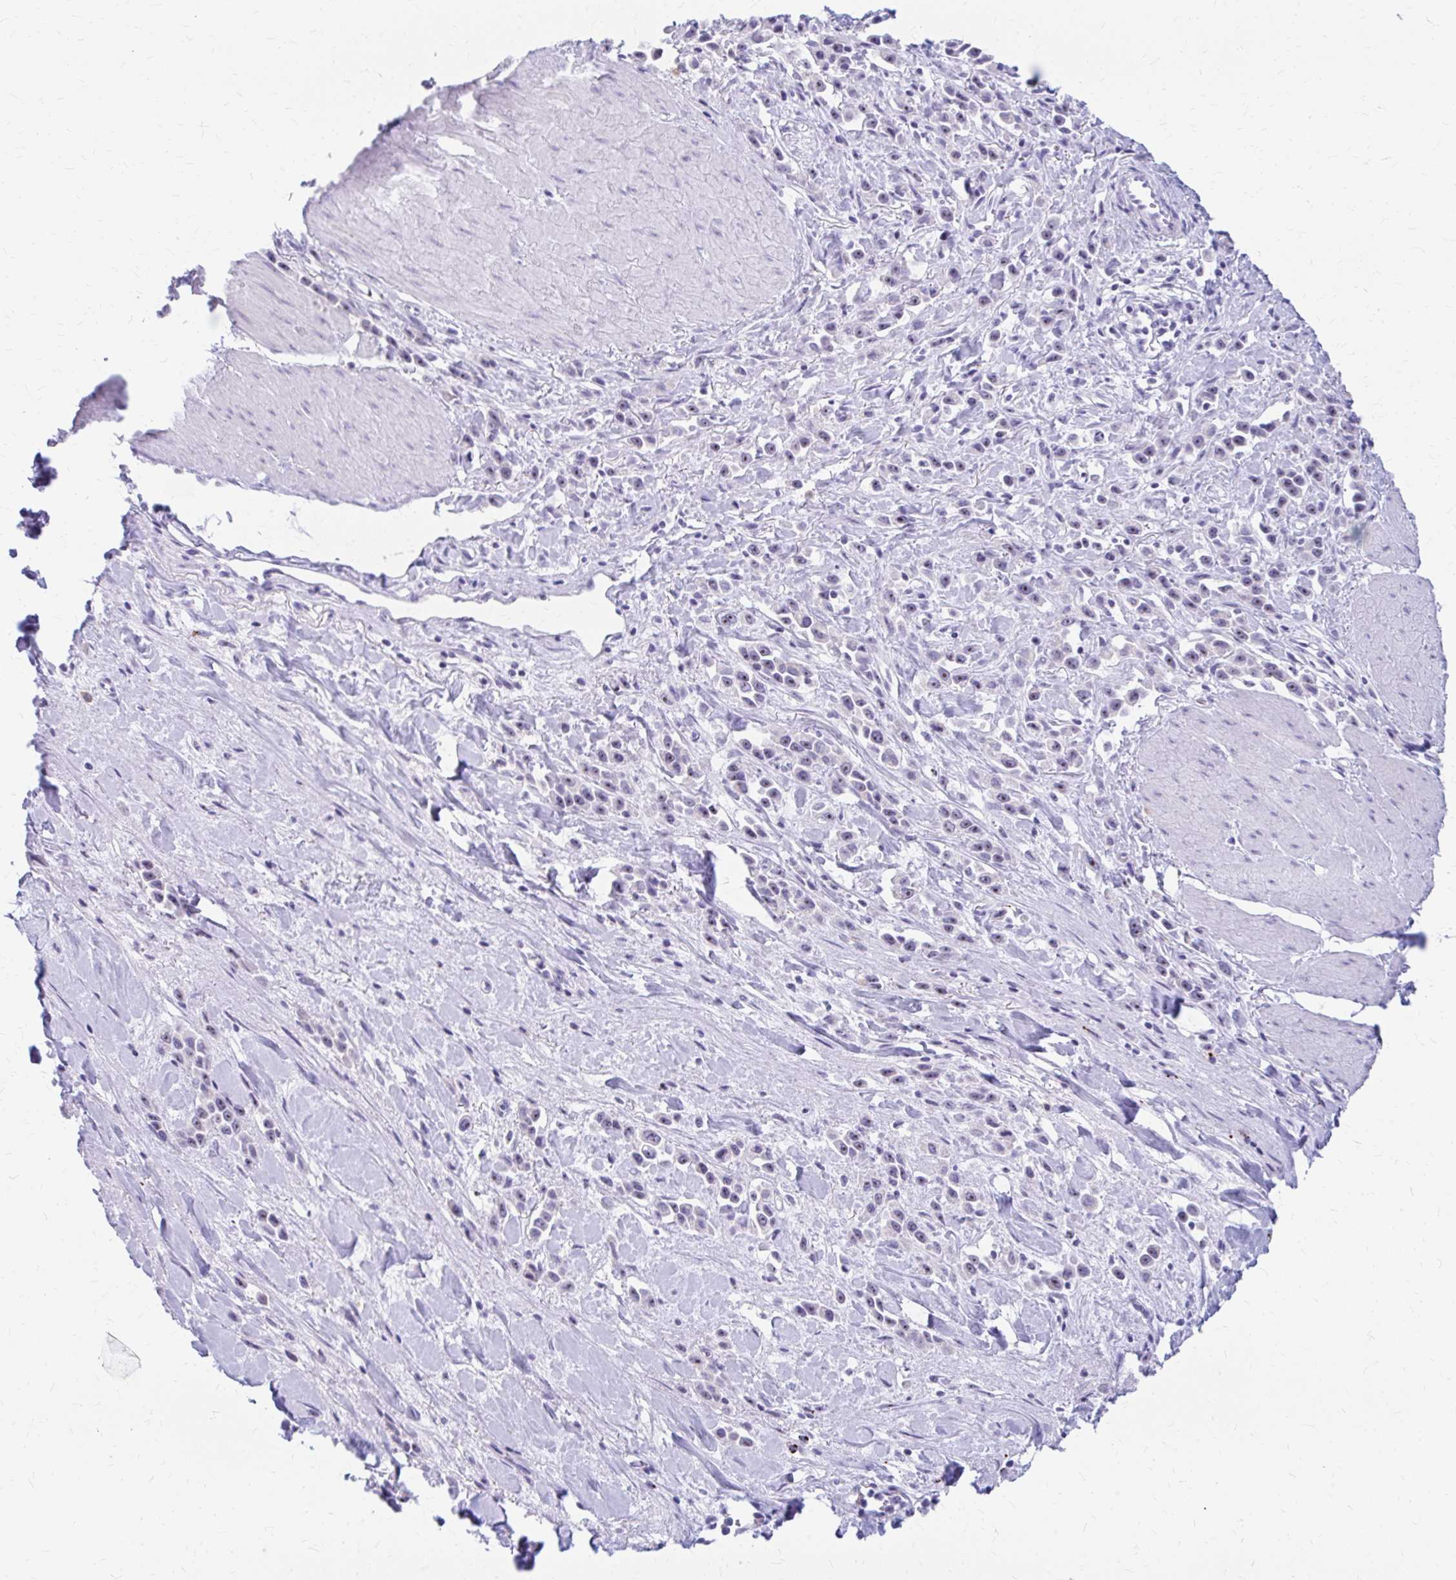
{"staining": {"intensity": "weak", "quantity": "25%-75%", "location": "nuclear"}, "tissue": "stomach cancer", "cell_type": "Tumor cells", "image_type": "cancer", "snomed": [{"axis": "morphology", "description": "Adenocarcinoma, NOS"}, {"axis": "topography", "description": "Stomach"}], "caption": "This is a photomicrograph of immunohistochemistry staining of adenocarcinoma (stomach), which shows weak expression in the nuclear of tumor cells.", "gene": "FTSJ3", "patient": {"sex": "male", "age": 47}}